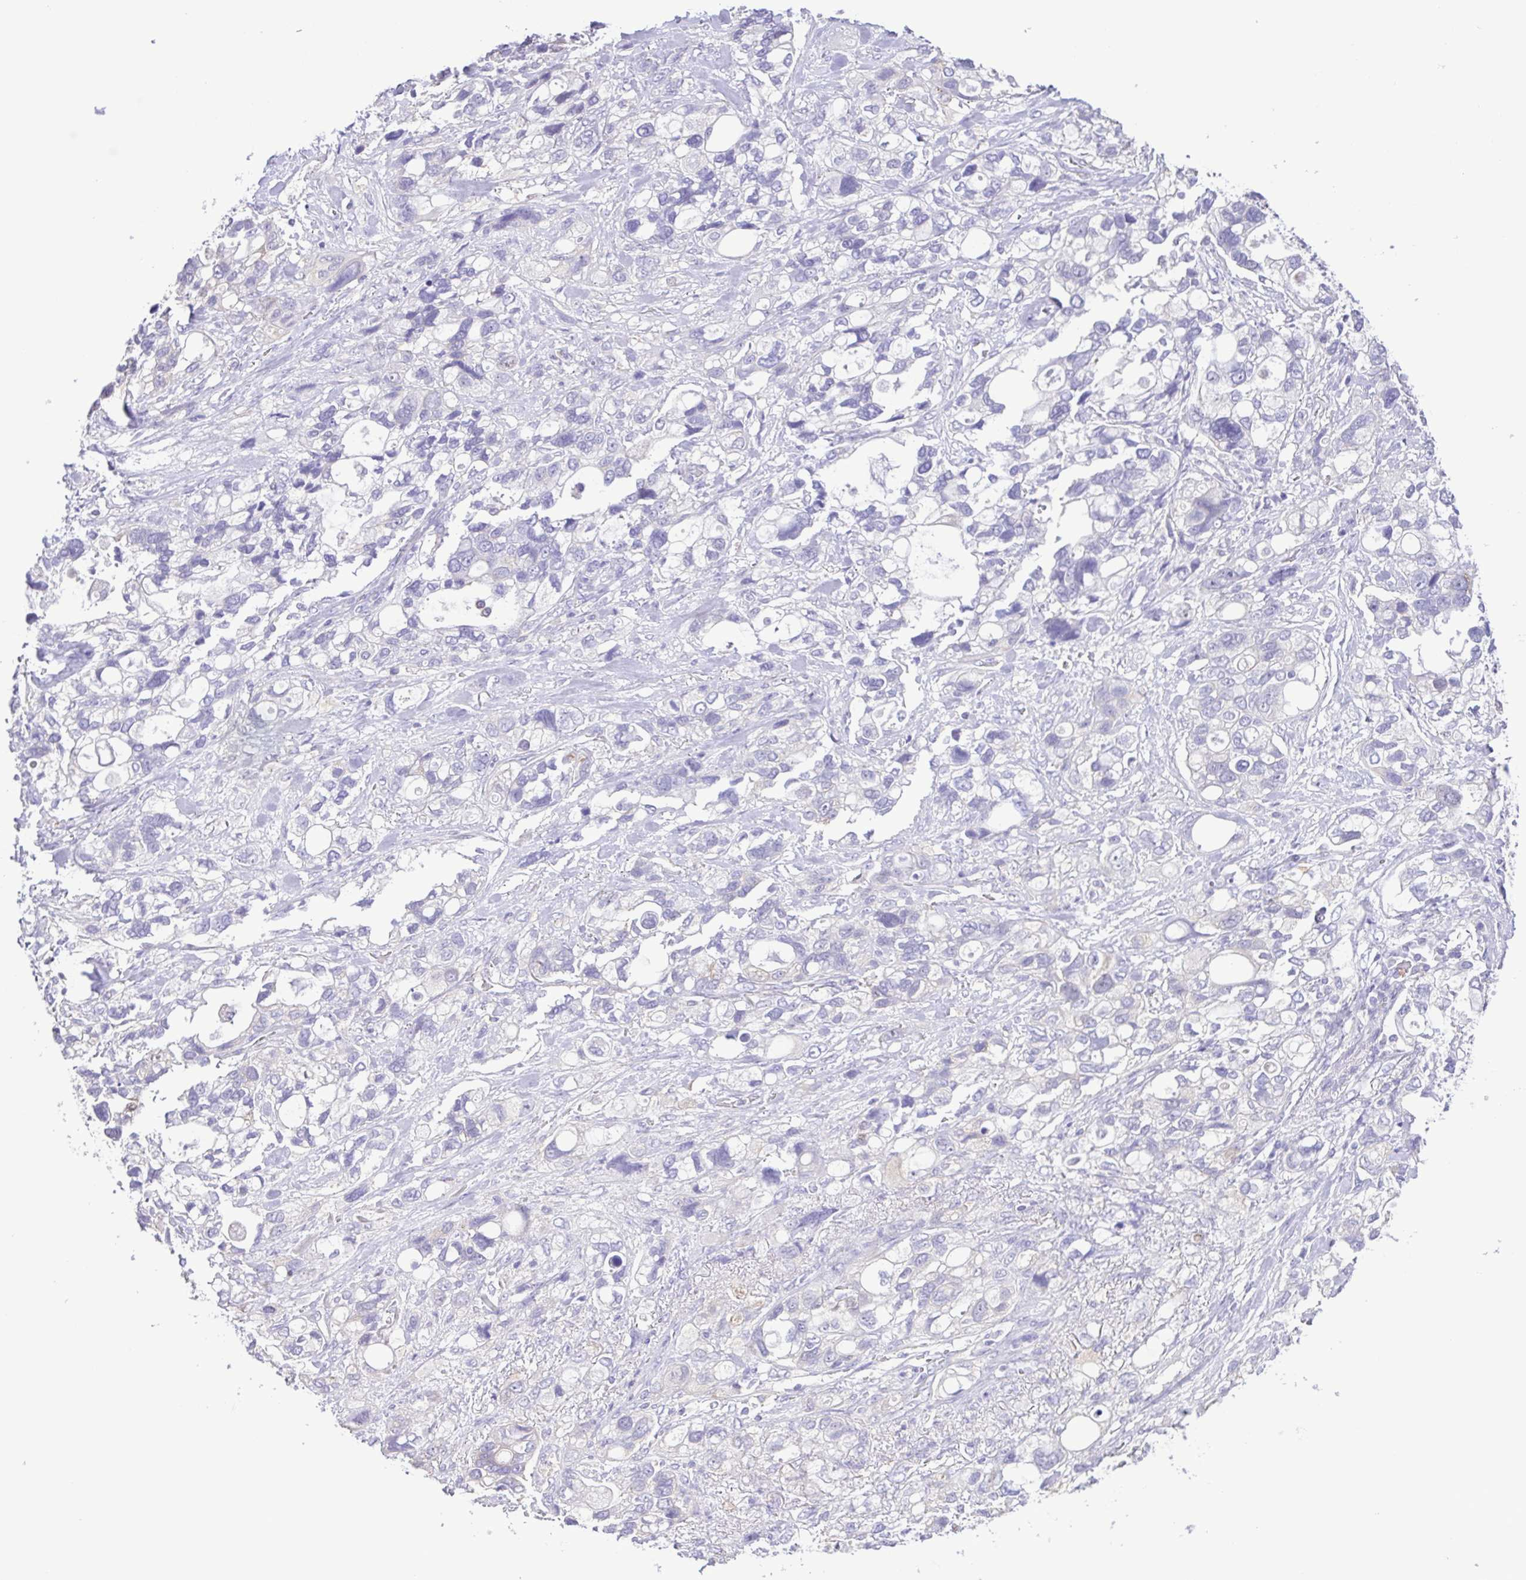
{"staining": {"intensity": "negative", "quantity": "none", "location": "none"}, "tissue": "stomach cancer", "cell_type": "Tumor cells", "image_type": "cancer", "snomed": [{"axis": "morphology", "description": "Adenocarcinoma, NOS"}, {"axis": "topography", "description": "Stomach, upper"}], "caption": "Tumor cells are negative for protein expression in human stomach adenocarcinoma. (DAB immunohistochemistry, high magnification).", "gene": "CYP17A1", "patient": {"sex": "female", "age": 81}}